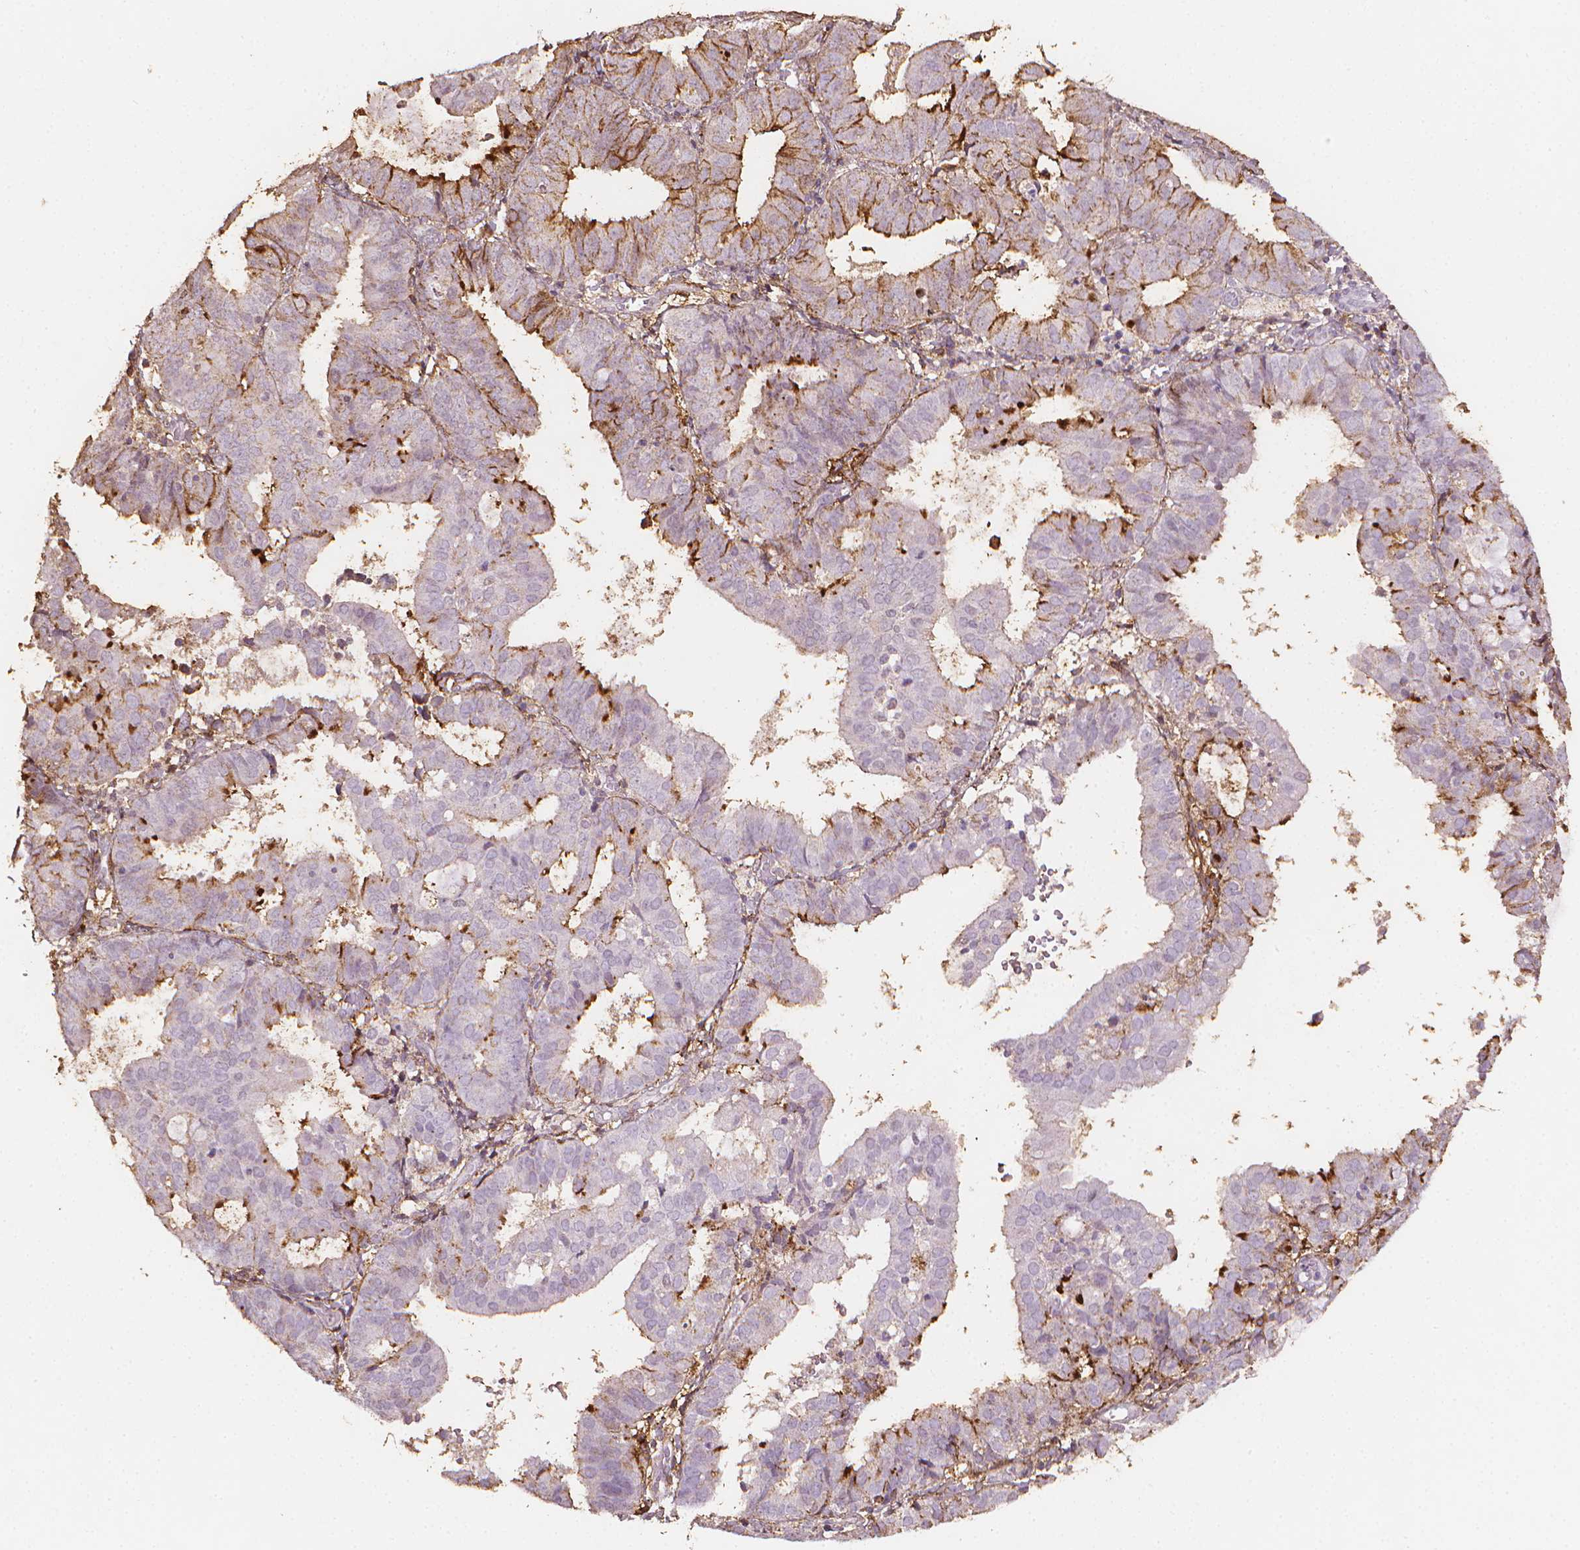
{"staining": {"intensity": "moderate", "quantity": "<25%", "location": "cytoplasmic/membranous"}, "tissue": "endometrial cancer", "cell_type": "Tumor cells", "image_type": "cancer", "snomed": [{"axis": "morphology", "description": "Adenocarcinoma, NOS"}, {"axis": "topography", "description": "Endometrium"}], "caption": "An image of adenocarcinoma (endometrial) stained for a protein shows moderate cytoplasmic/membranous brown staining in tumor cells. Immunohistochemistry (ihc) stains the protein in brown and the nuclei are stained blue.", "gene": "DCN", "patient": {"sex": "female", "age": 80}}